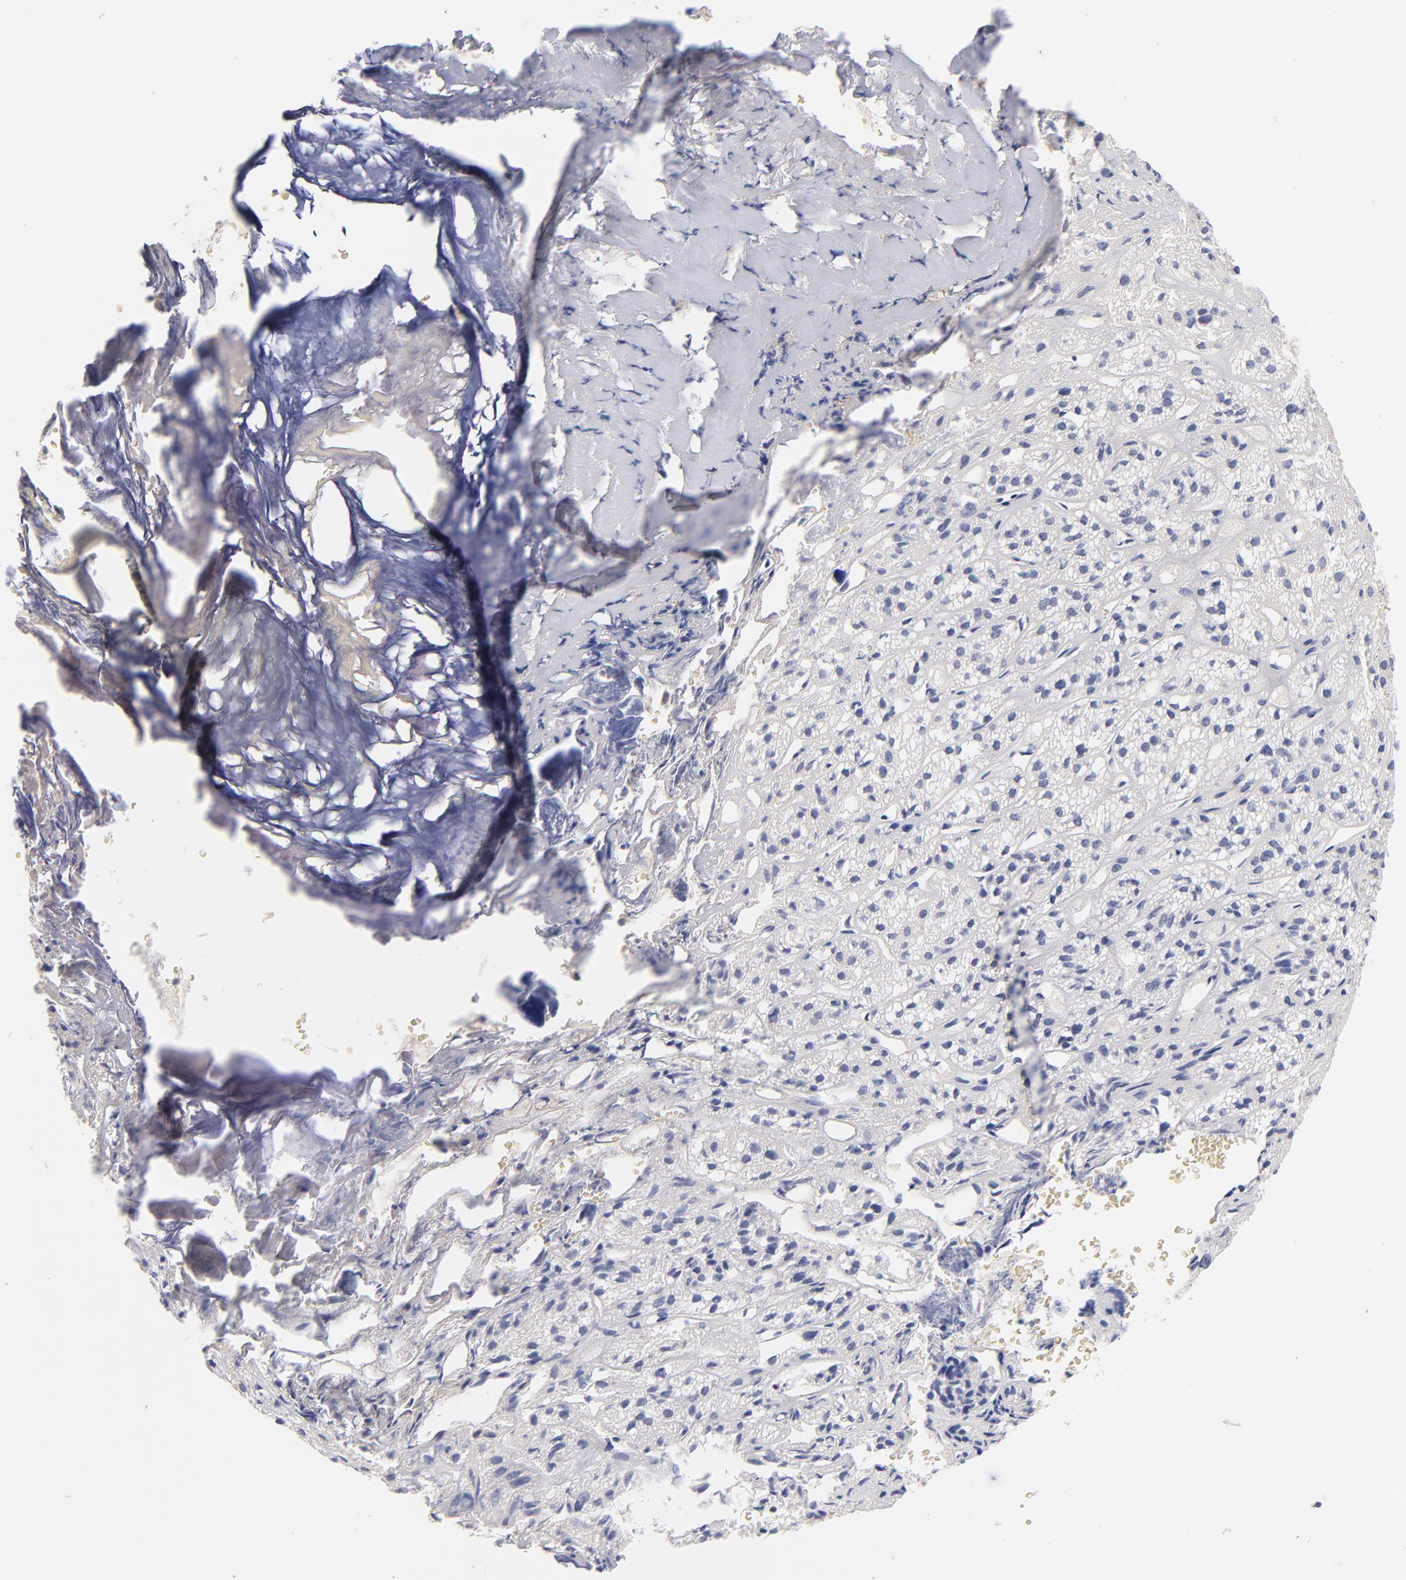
{"staining": {"intensity": "negative", "quantity": "none", "location": "none"}, "tissue": "adrenal gland", "cell_type": "Glandular cells", "image_type": "normal", "snomed": [{"axis": "morphology", "description": "Normal tissue, NOS"}, {"axis": "topography", "description": "Adrenal gland"}], "caption": "This photomicrograph is of unremarkable adrenal gland stained with IHC to label a protein in brown with the nuclei are counter-stained blue. There is no expression in glandular cells. (DAB (3,3'-diaminobenzidine) immunohistochemistry with hematoxylin counter stain).", "gene": "RIBC2", "patient": {"sex": "female", "age": 71}}